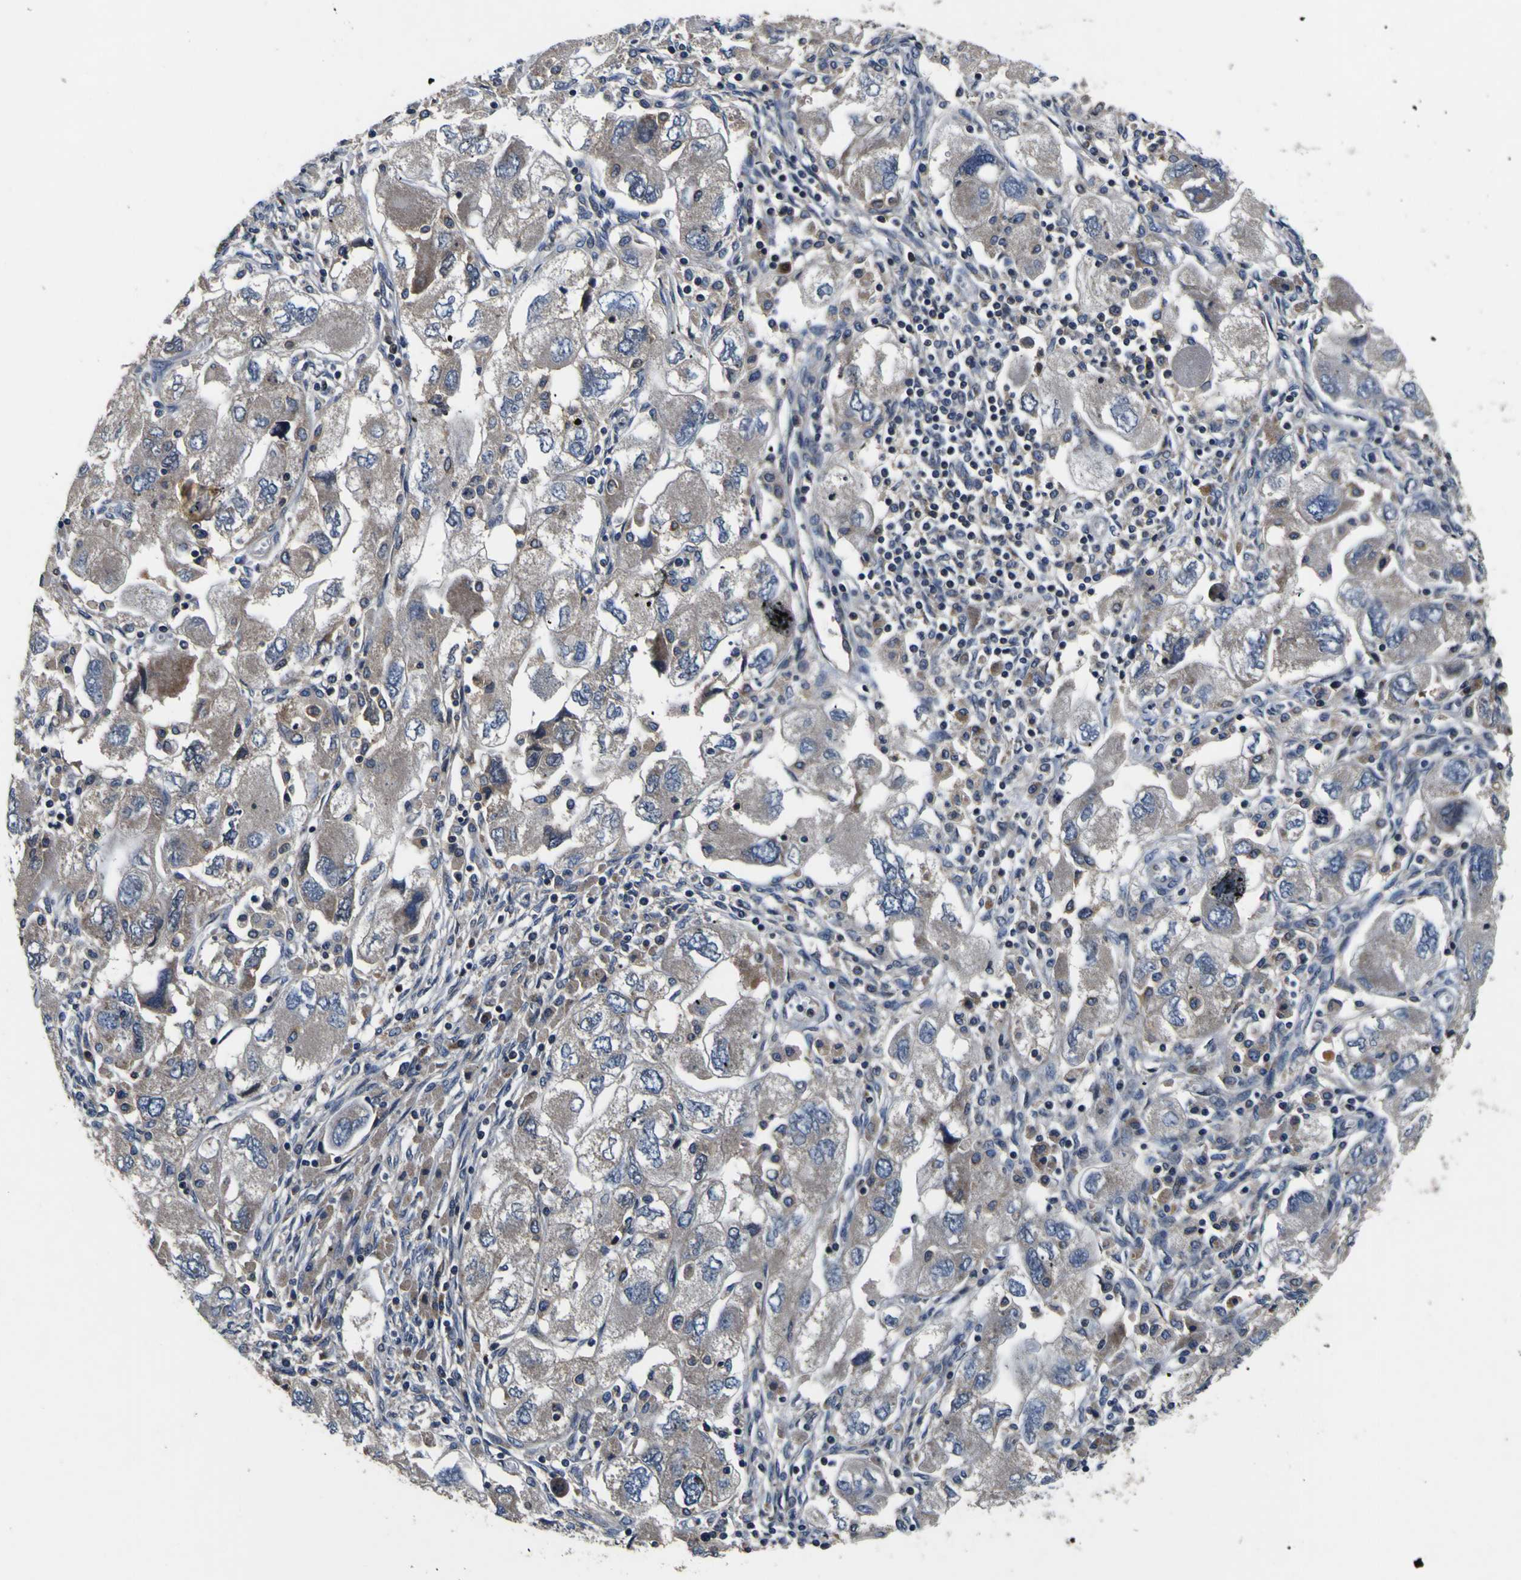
{"staining": {"intensity": "negative", "quantity": "none", "location": "none"}, "tissue": "ovarian cancer", "cell_type": "Tumor cells", "image_type": "cancer", "snomed": [{"axis": "morphology", "description": "Carcinoma, NOS"}, {"axis": "morphology", "description": "Cystadenocarcinoma, serous, NOS"}, {"axis": "topography", "description": "Ovary"}], "caption": "High magnification brightfield microscopy of ovarian cancer (serous cystadenocarcinoma) stained with DAB (brown) and counterstained with hematoxylin (blue): tumor cells show no significant positivity.", "gene": "EPHB4", "patient": {"sex": "female", "age": 69}}